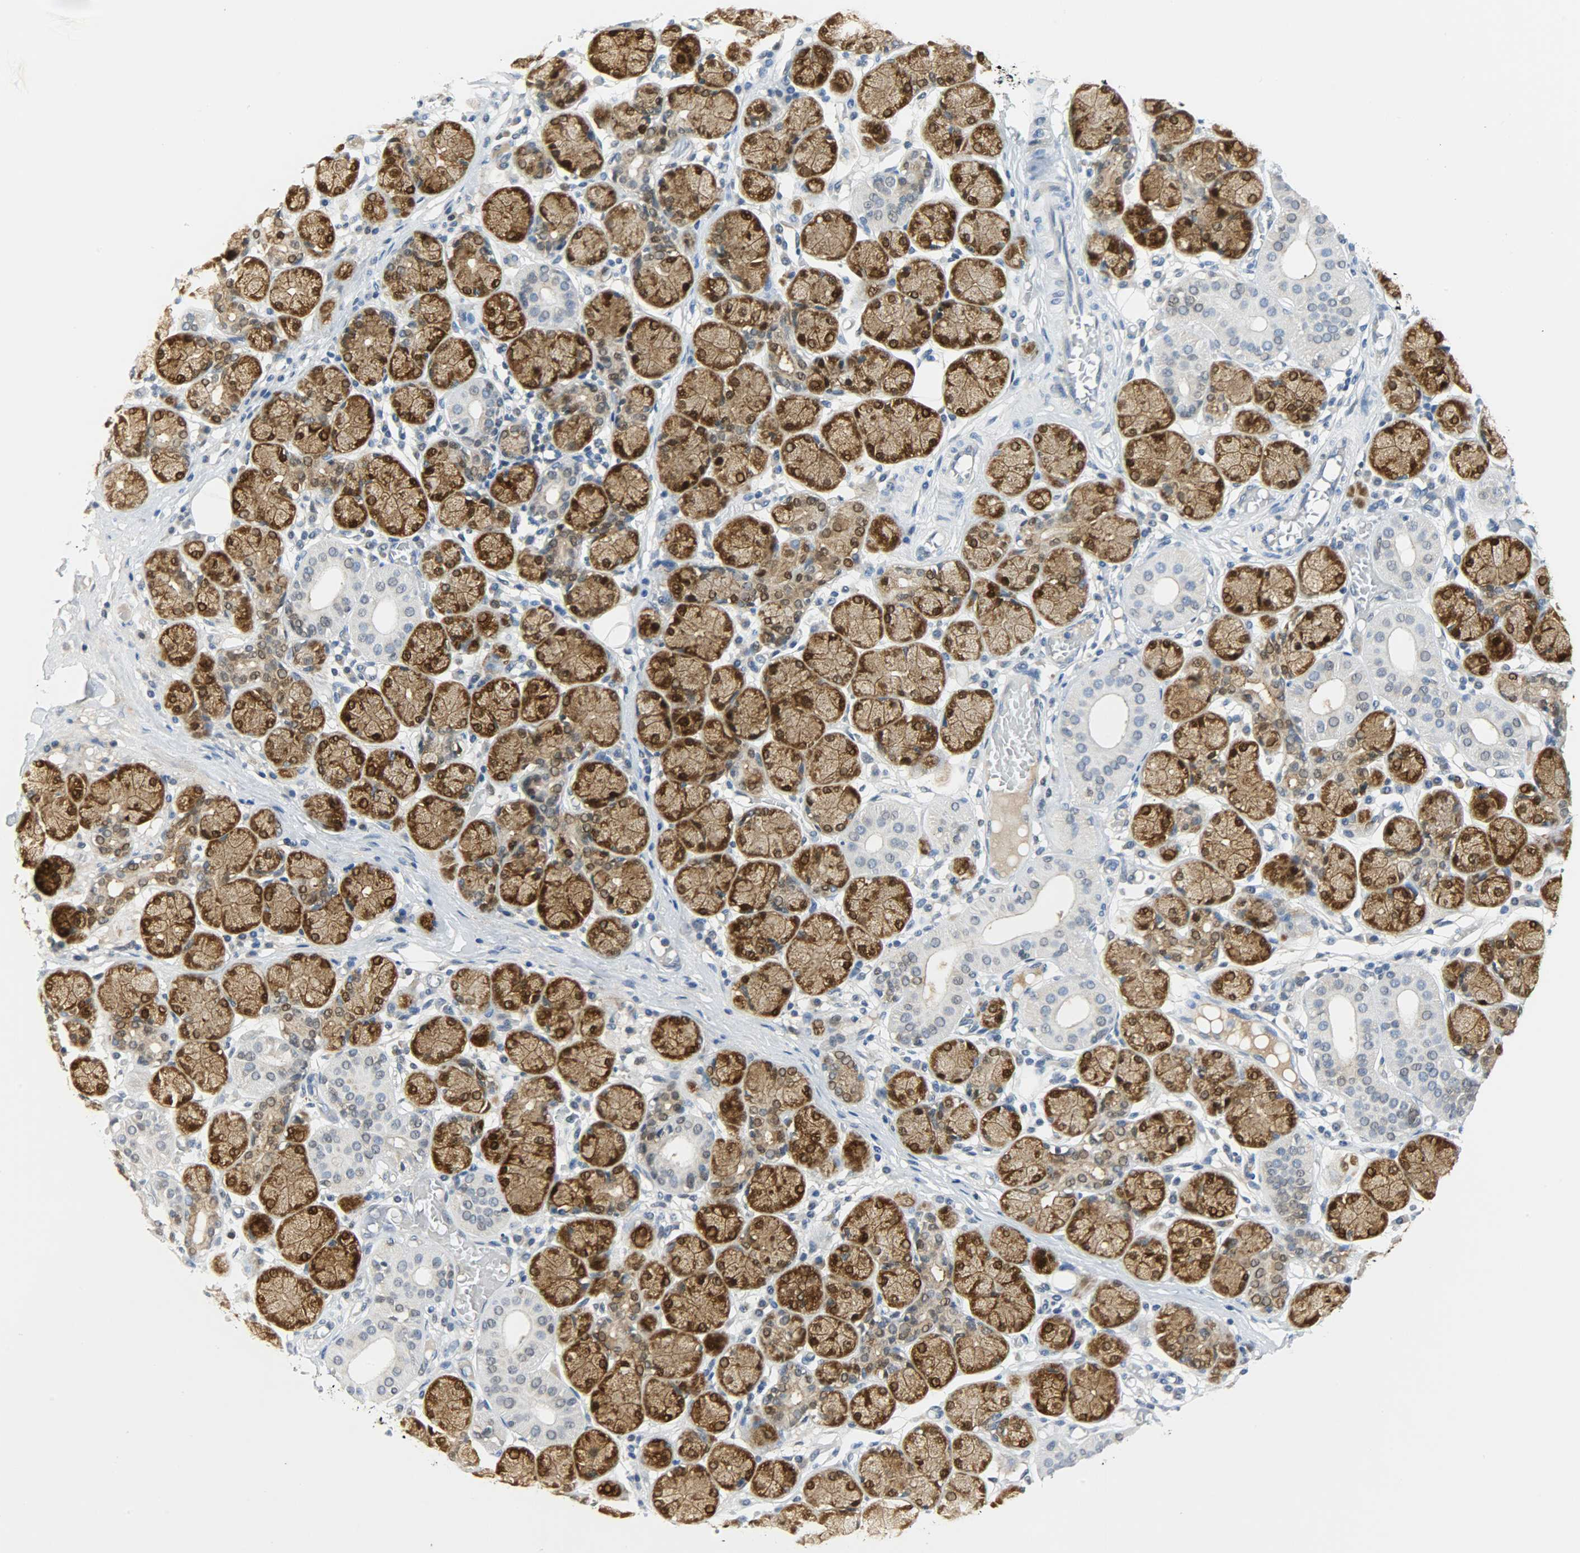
{"staining": {"intensity": "strong", "quantity": ">75%", "location": "cytoplasmic/membranous,nuclear"}, "tissue": "salivary gland", "cell_type": "Glandular cells", "image_type": "normal", "snomed": [{"axis": "morphology", "description": "Normal tissue, NOS"}, {"axis": "topography", "description": "Salivary gland"}], "caption": "Immunohistochemistry (IHC) photomicrograph of unremarkable salivary gland stained for a protein (brown), which displays high levels of strong cytoplasmic/membranous,nuclear staining in about >75% of glandular cells.", "gene": "EIF4EBP1", "patient": {"sex": "female", "age": 24}}